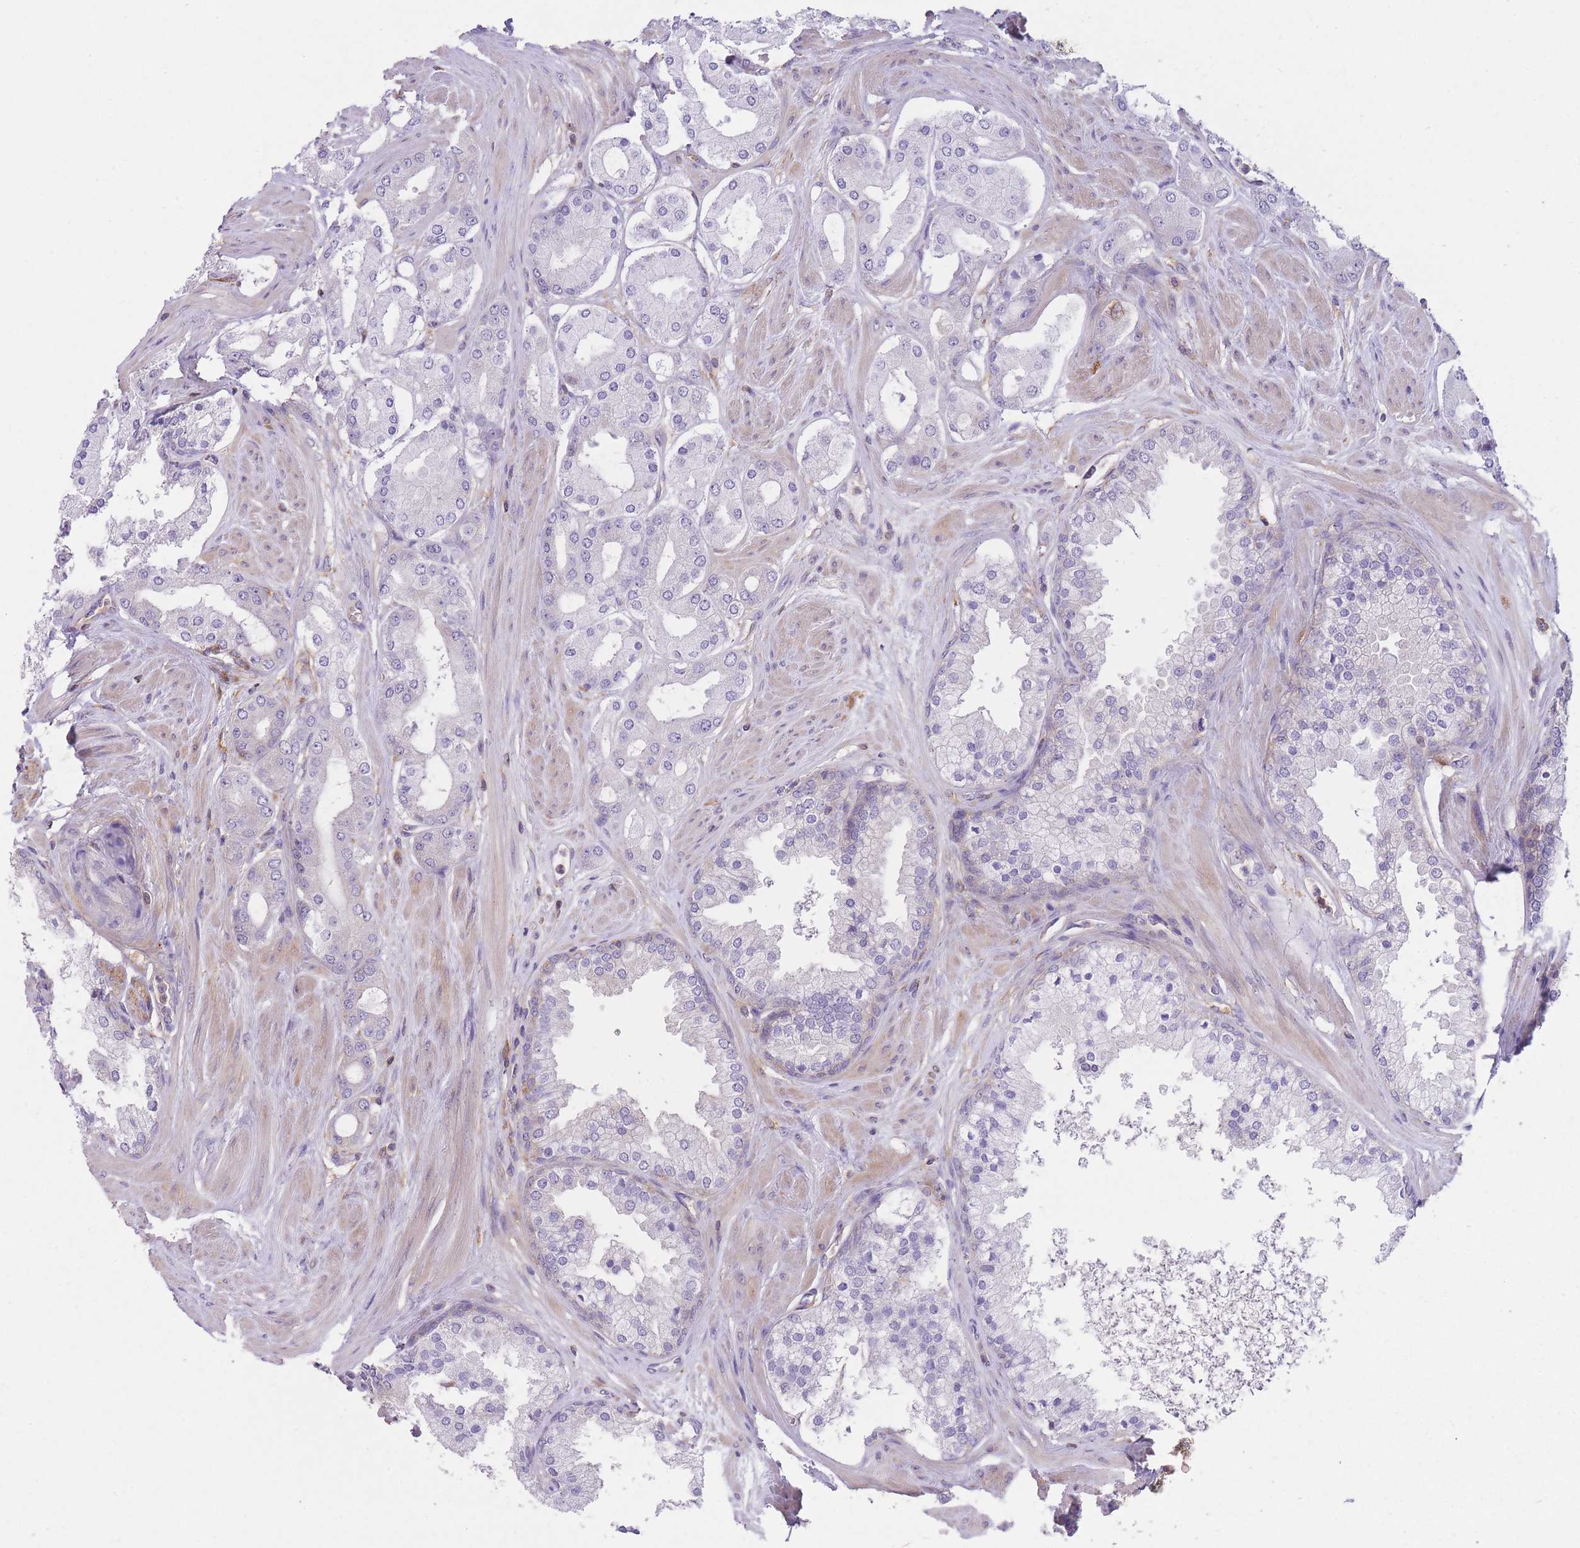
{"staining": {"intensity": "negative", "quantity": "none", "location": "none"}, "tissue": "prostate cancer", "cell_type": "Tumor cells", "image_type": "cancer", "snomed": [{"axis": "morphology", "description": "Adenocarcinoma, Low grade"}, {"axis": "topography", "description": "Prostate"}], "caption": "This is an immunohistochemistry histopathology image of human prostate cancer (low-grade adenocarcinoma). There is no positivity in tumor cells.", "gene": "PRKAR1A", "patient": {"sex": "male", "age": 42}}